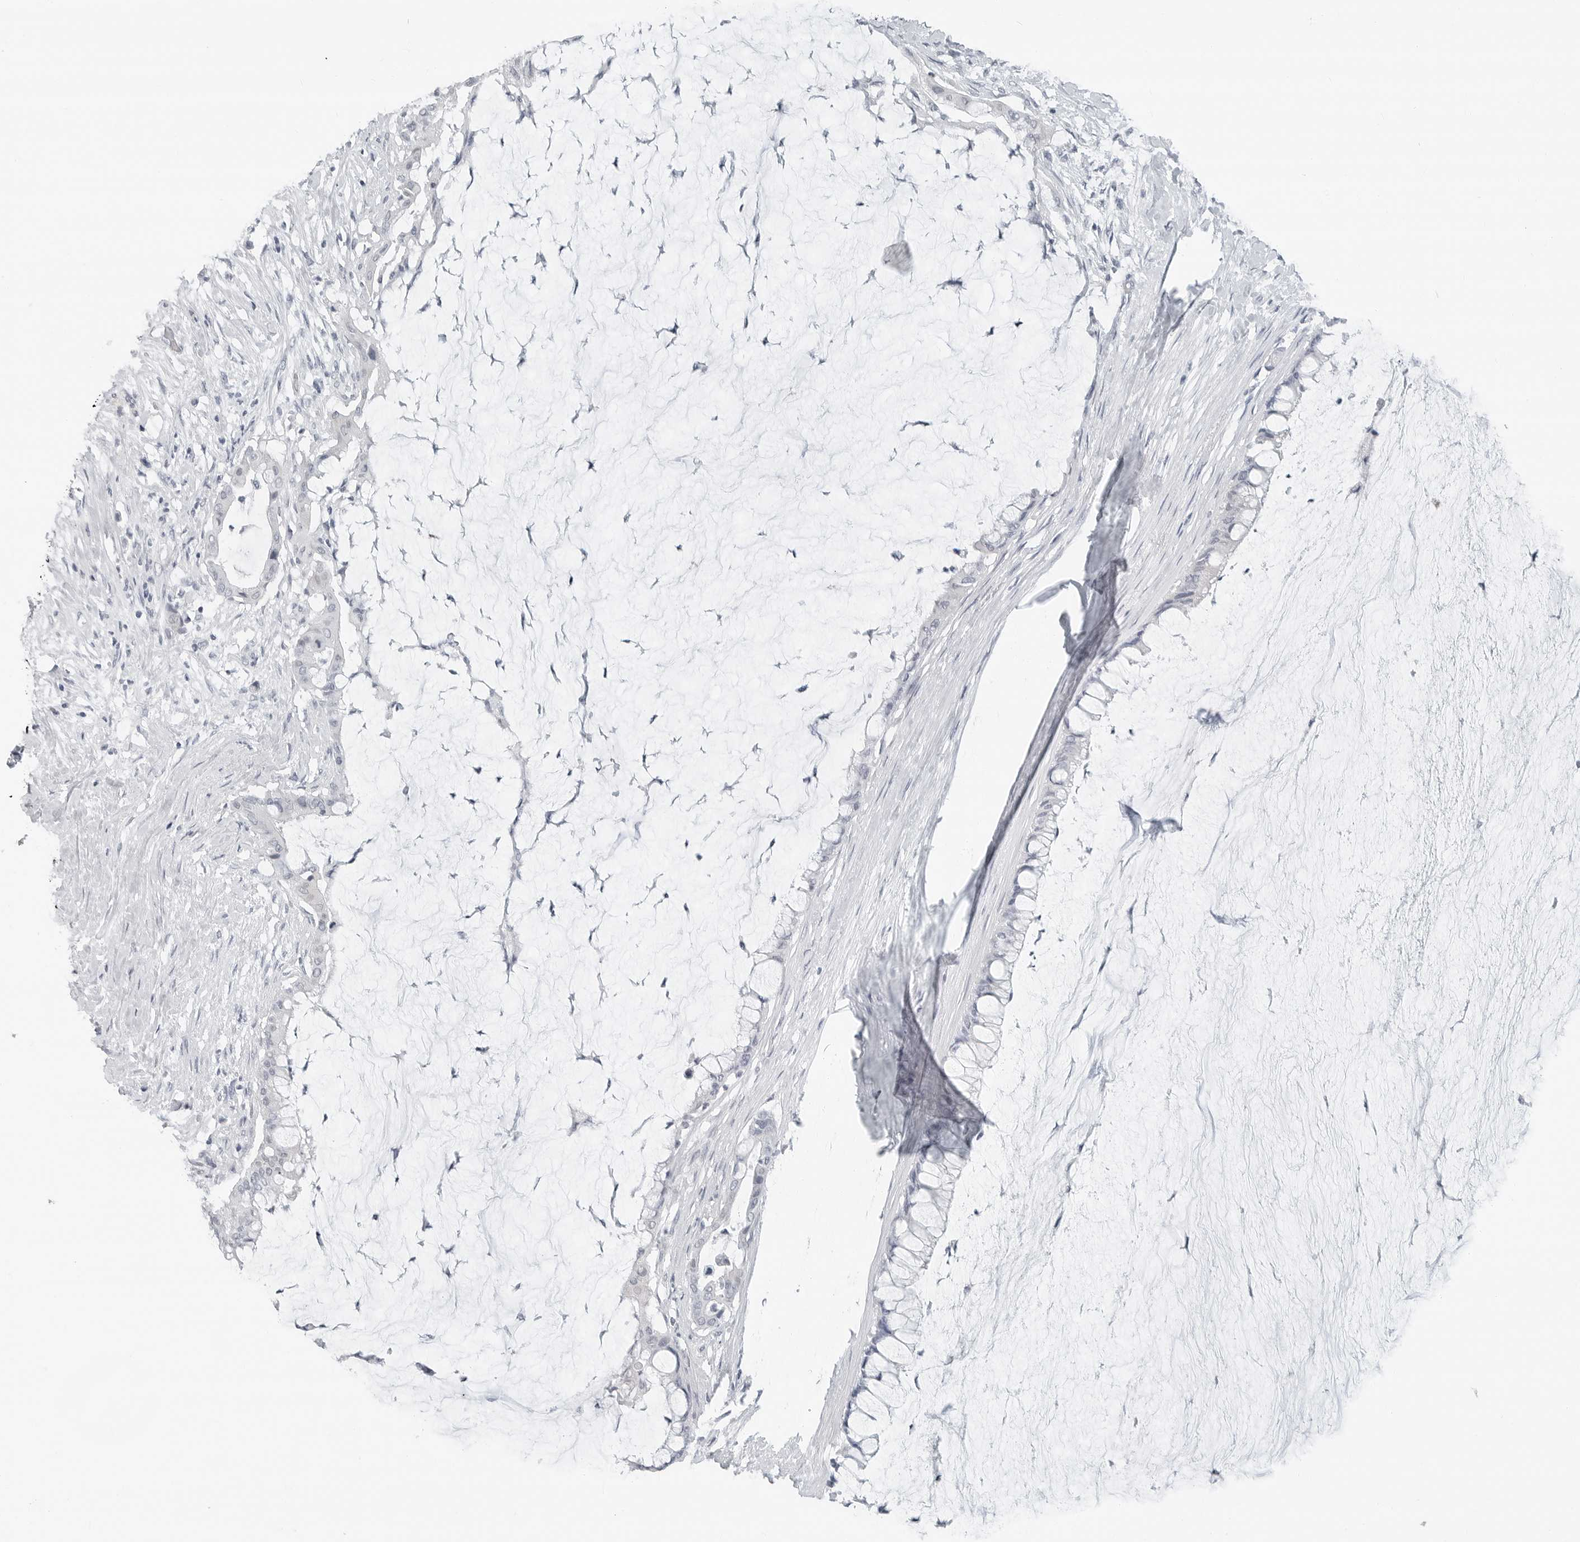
{"staining": {"intensity": "negative", "quantity": "none", "location": "none"}, "tissue": "pancreatic cancer", "cell_type": "Tumor cells", "image_type": "cancer", "snomed": [{"axis": "morphology", "description": "Adenocarcinoma, NOS"}, {"axis": "topography", "description": "Pancreas"}], "caption": "This is an immunohistochemistry micrograph of human pancreatic cancer. There is no positivity in tumor cells.", "gene": "XIRP1", "patient": {"sex": "male", "age": 41}}